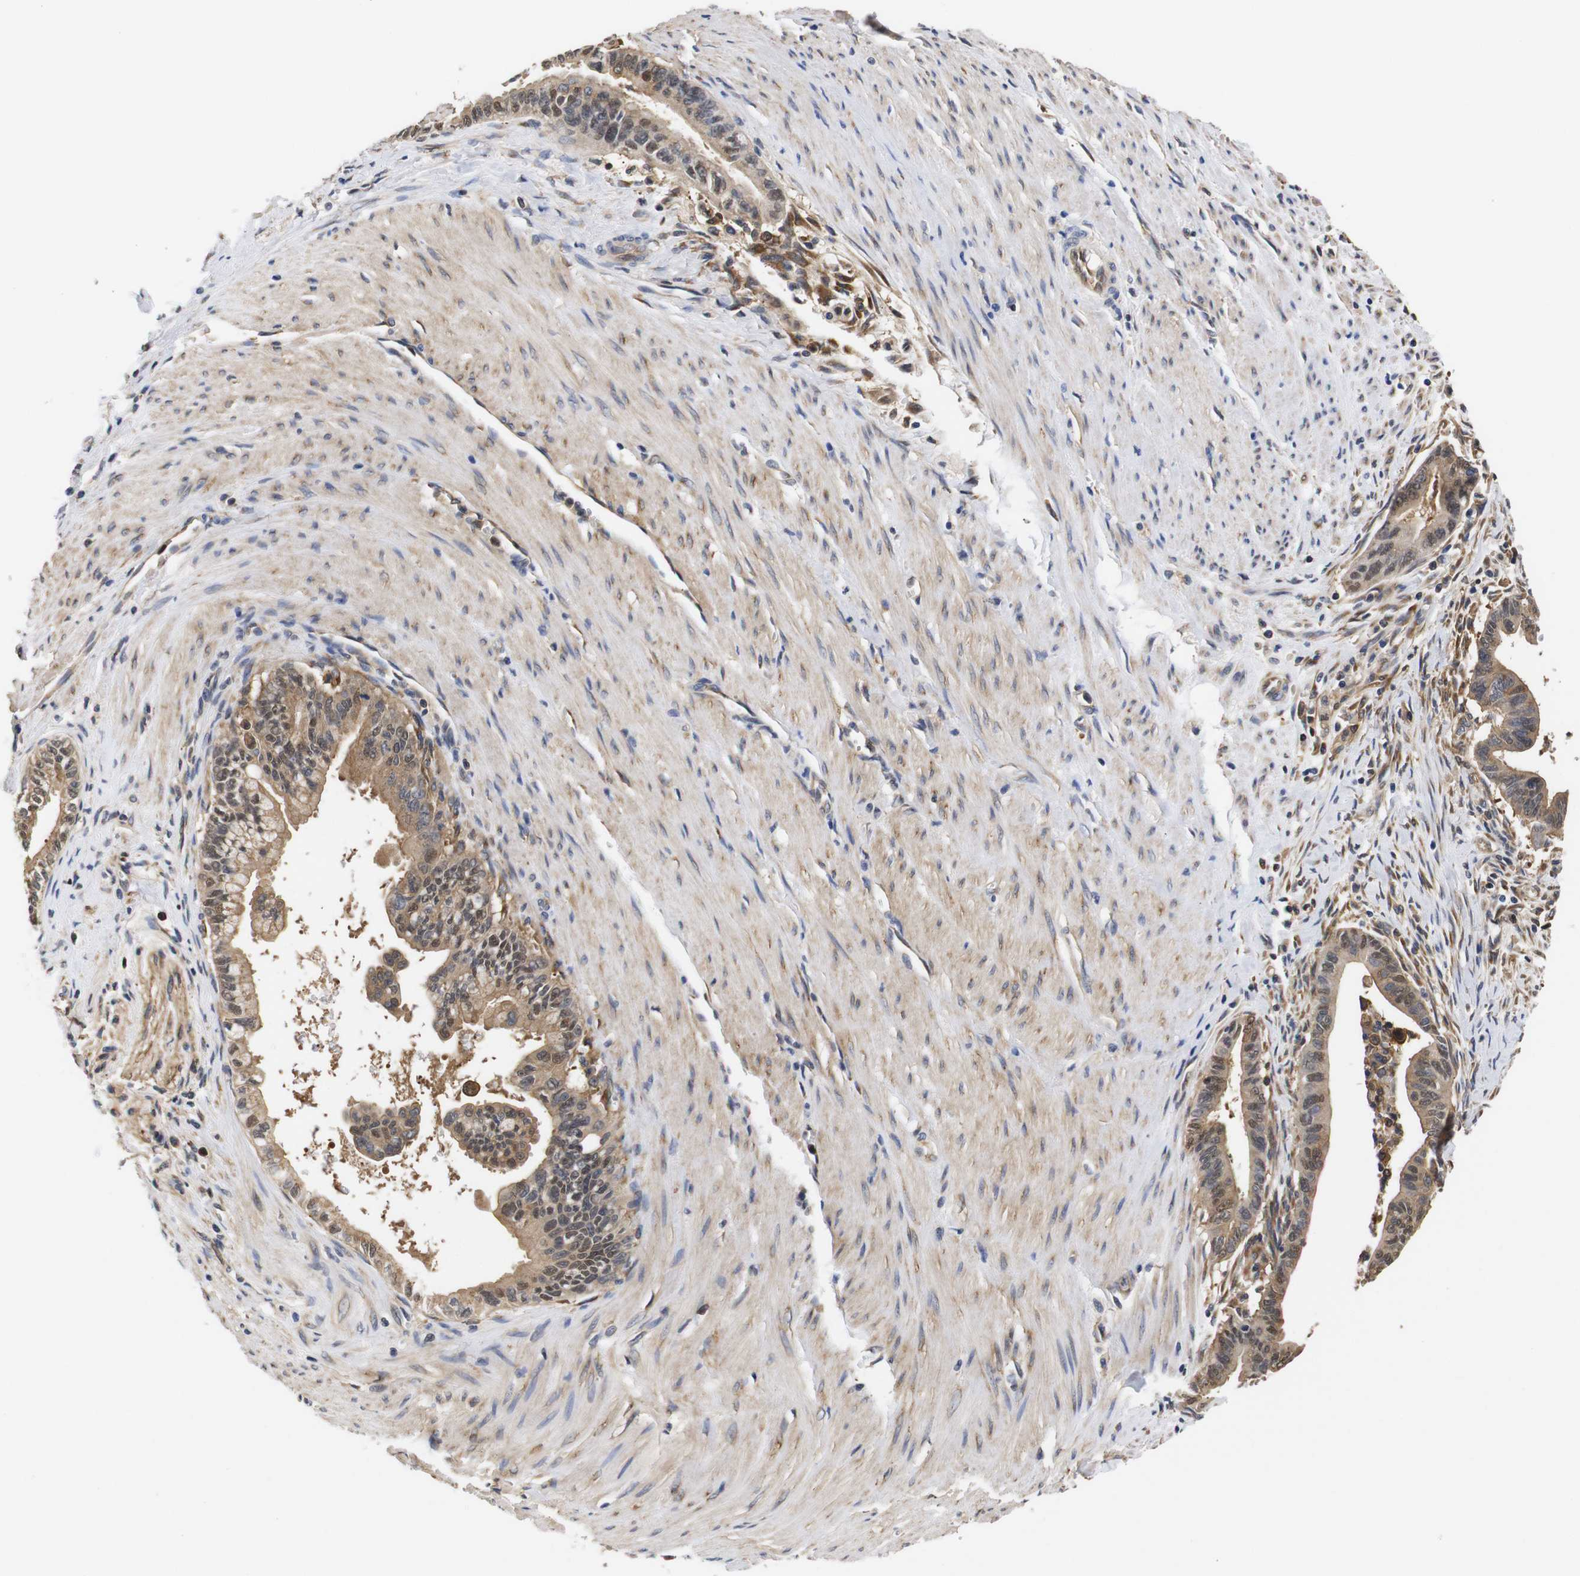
{"staining": {"intensity": "moderate", "quantity": ">75%", "location": "cytoplasmic/membranous"}, "tissue": "pancreatic cancer", "cell_type": "Tumor cells", "image_type": "cancer", "snomed": [{"axis": "morphology", "description": "Adenocarcinoma, NOS"}, {"axis": "topography", "description": "Pancreas"}], "caption": "Pancreatic cancer (adenocarcinoma) tissue shows moderate cytoplasmic/membranous expression in approximately >75% of tumor cells, visualized by immunohistochemistry. The staining was performed using DAB (3,3'-diaminobenzidine), with brown indicating positive protein expression. Nuclei are stained blue with hematoxylin.", "gene": "LRRCC1", "patient": {"sex": "male", "age": 70}}